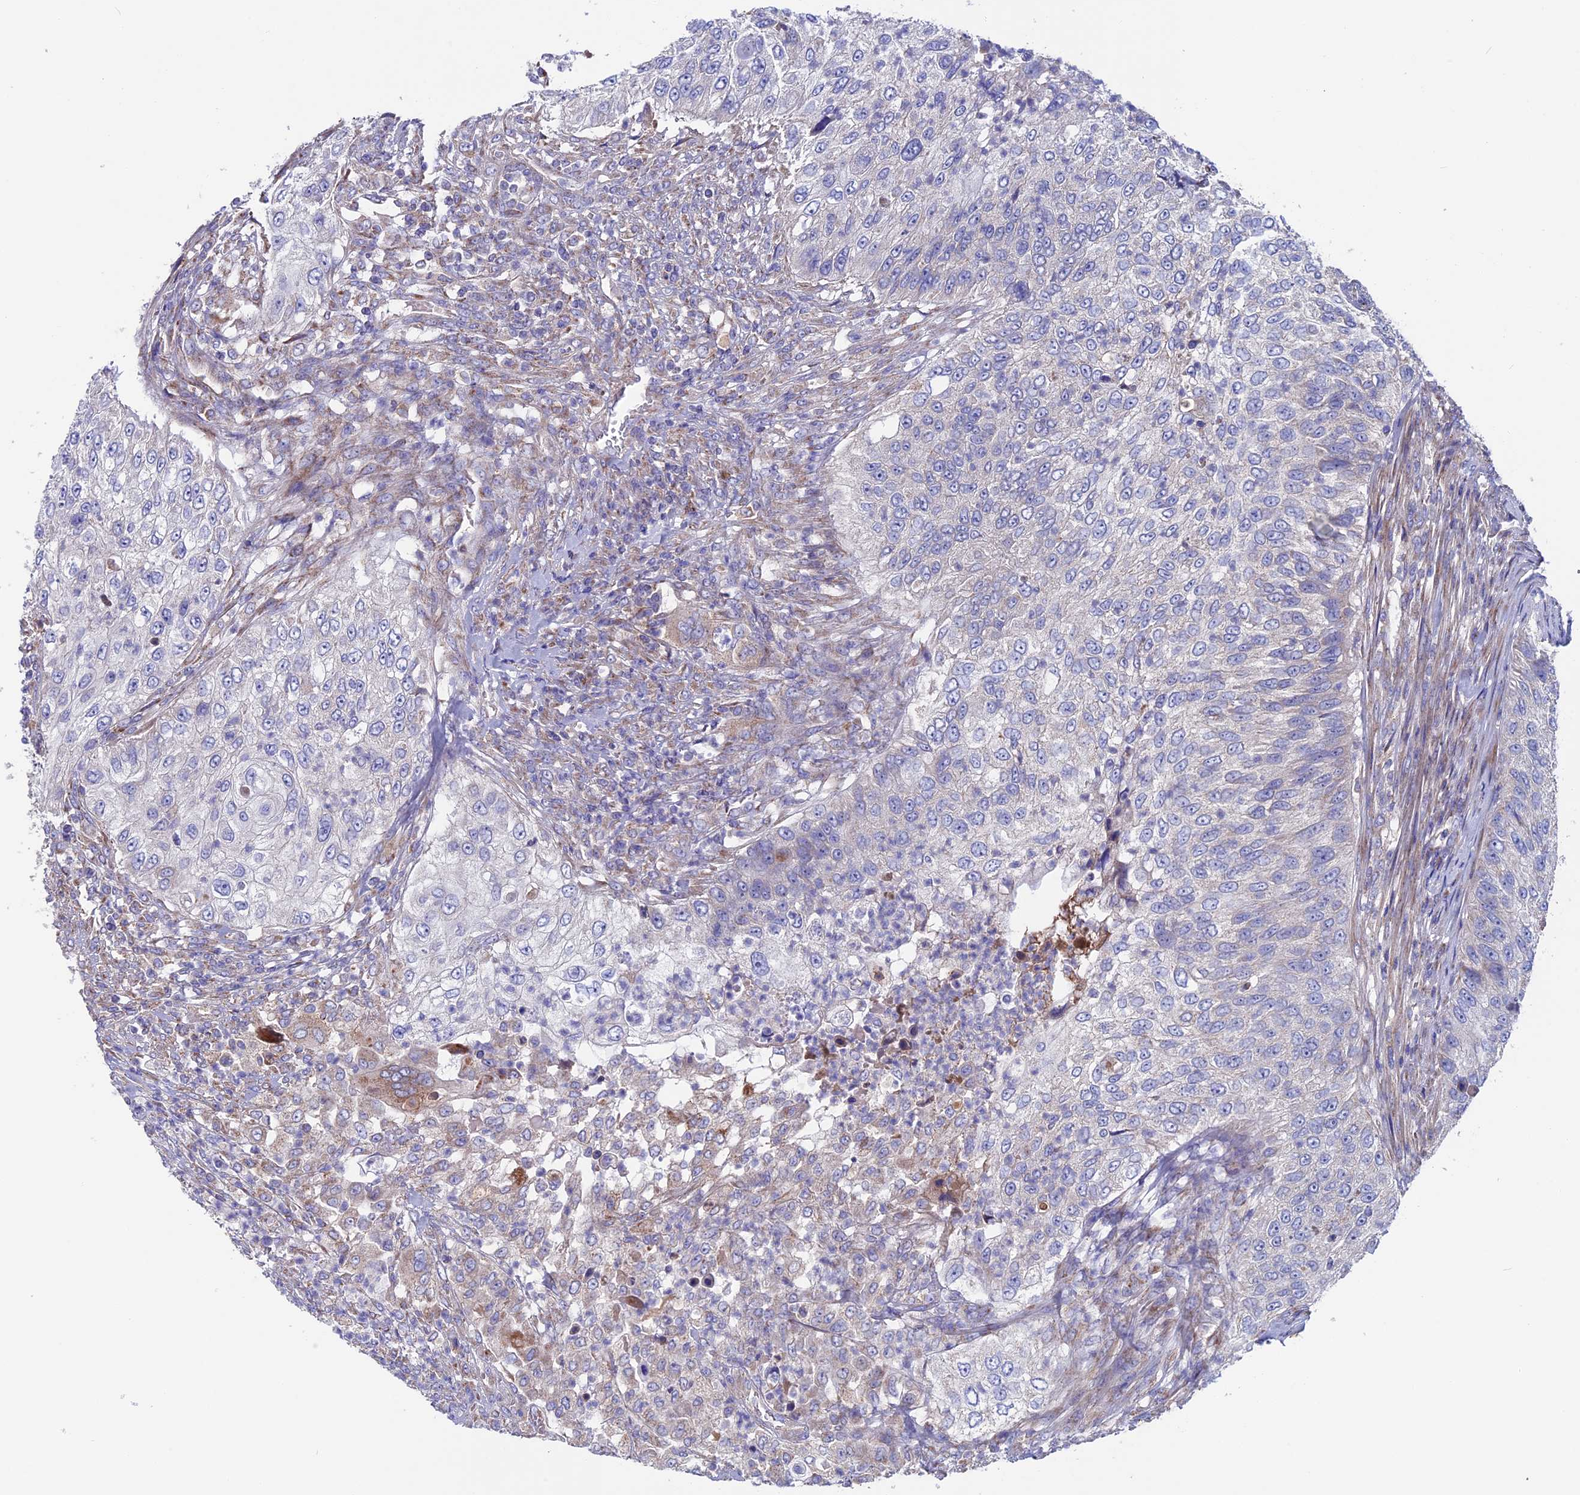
{"staining": {"intensity": "negative", "quantity": "none", "location": "none"}, "tissue": "urothelial cancer", "cell_type": "Tumor cells", "image_type": "cancer", "snomed": [{"axis": "morphology", "description": "Urothelial carcinoma, High grade"}, {"axis": "topography", "description": "Urinary bladder"}], "caption": "High-grade urothelial carcinoma stained for a protein using immunohistochemistry (IHC) exhibits no positivity tumor cells.", "gene": "SLC15A5", "patient": {"sex": "female", "age": 60}}